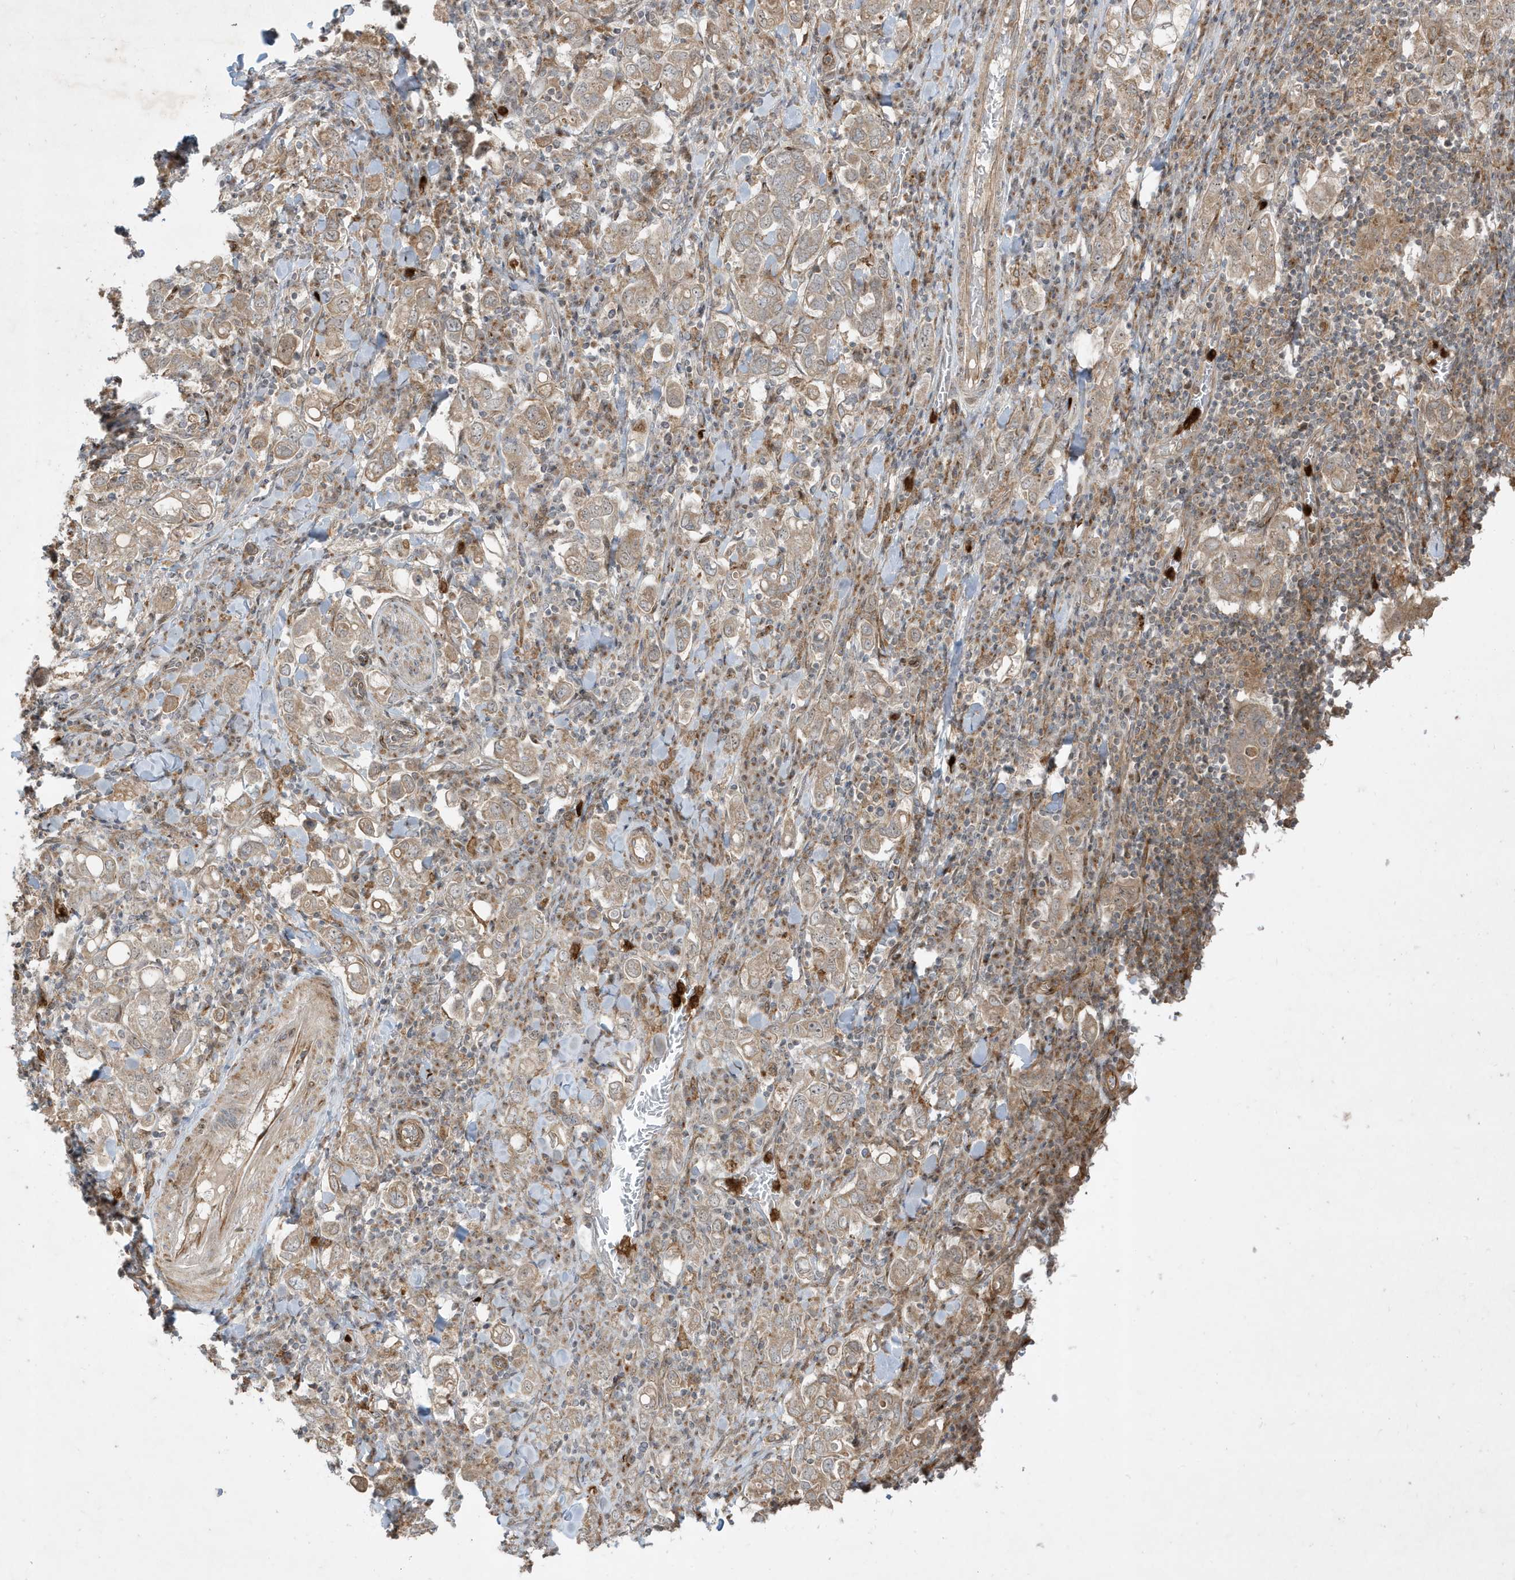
{"staining": {"intensity": "moderate", "quantity": "25%-75%", "location": "cytoplasmic/membranous"}, "tissue": "stomach cancer", "cell_type": "Tumor cells", "image_type": "cancer", "snomed": [{"axis": "morphology", "description": "Adenocarcinoma, NOS"}, {"axis": "topography", "description": "Stomach, upper"}], "caption": "Protein analysis of adenocarcinoma (stomach) tissue reveals moderate cytoplasmic/membranous positivity in approximately 25%-75% of tumor cells. (DAB (3,3'-diaminobenzidine) IHC with brightfield microscopy, high magnification).", "gene": "IFT57", "patient": {"sex": "male", "age": 62}}